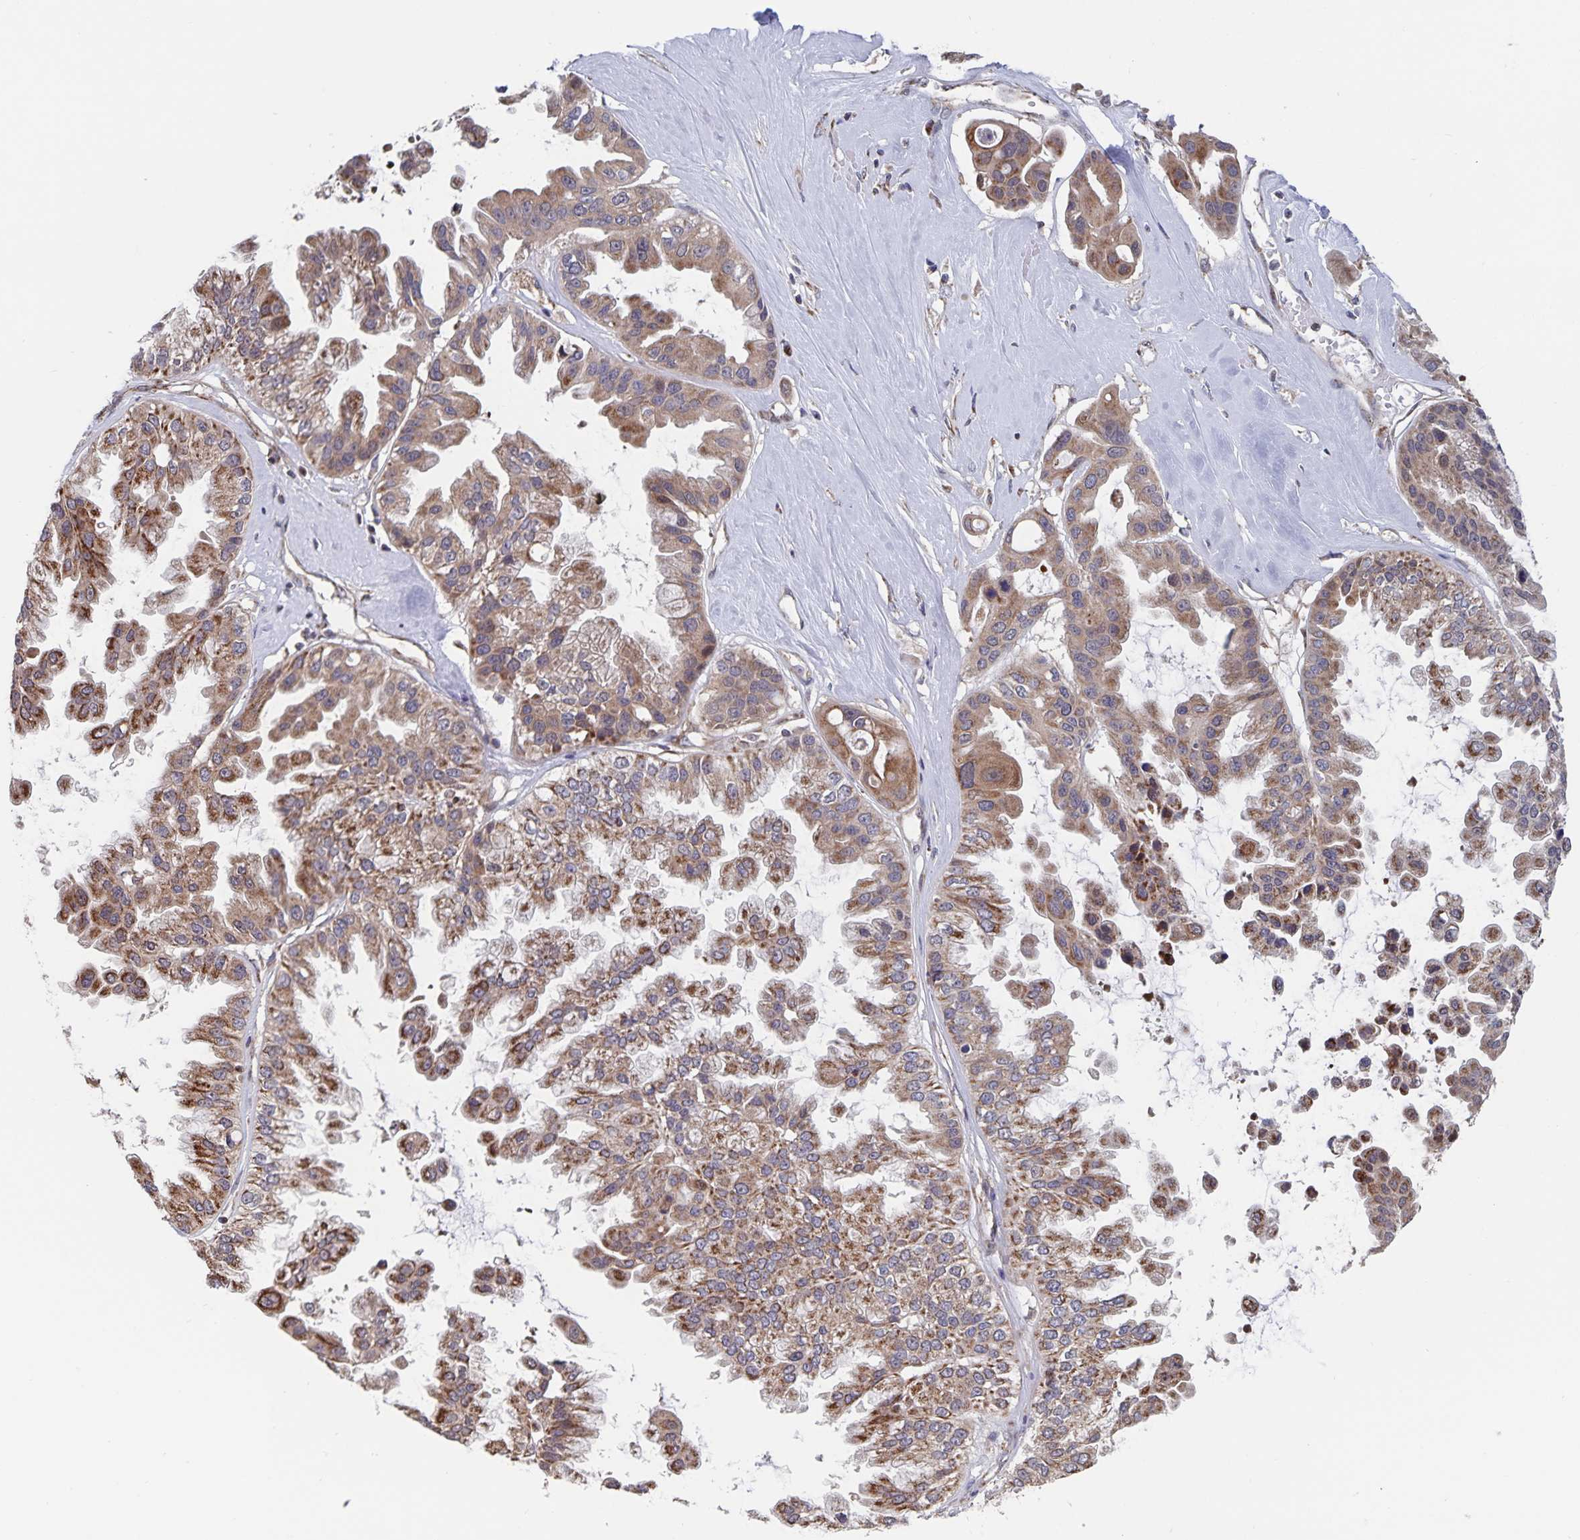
{"staining": {"intensity": "moderate", "quantity": "25%-75%", "location": "cytoplasmic/membranous"}, "tissue": "ovarian cancer", "cell_type": "Tumor cells", "image_type": "cancer", "snomed": [{"axis": "morphology", "description": "Cystadenocarcinoma, serous, NOS"}, {"axis": "topography", "description": "Ovary"}], "caption": "High-magnification brightfield microscopy of ovarian cancer (serous cystadenocarcinoma) stained with DAB (3,3'-diaminobenzidine) (brown) and counterstained with hematoxylin (blue). tumor cells exhibit moderate cytoplasmic/membranous staining is identified in about25%-75% of cells. Nuclei are stained in blue.", "gene": "ACACA", "patient": {"sex": "female", "age": 56}}